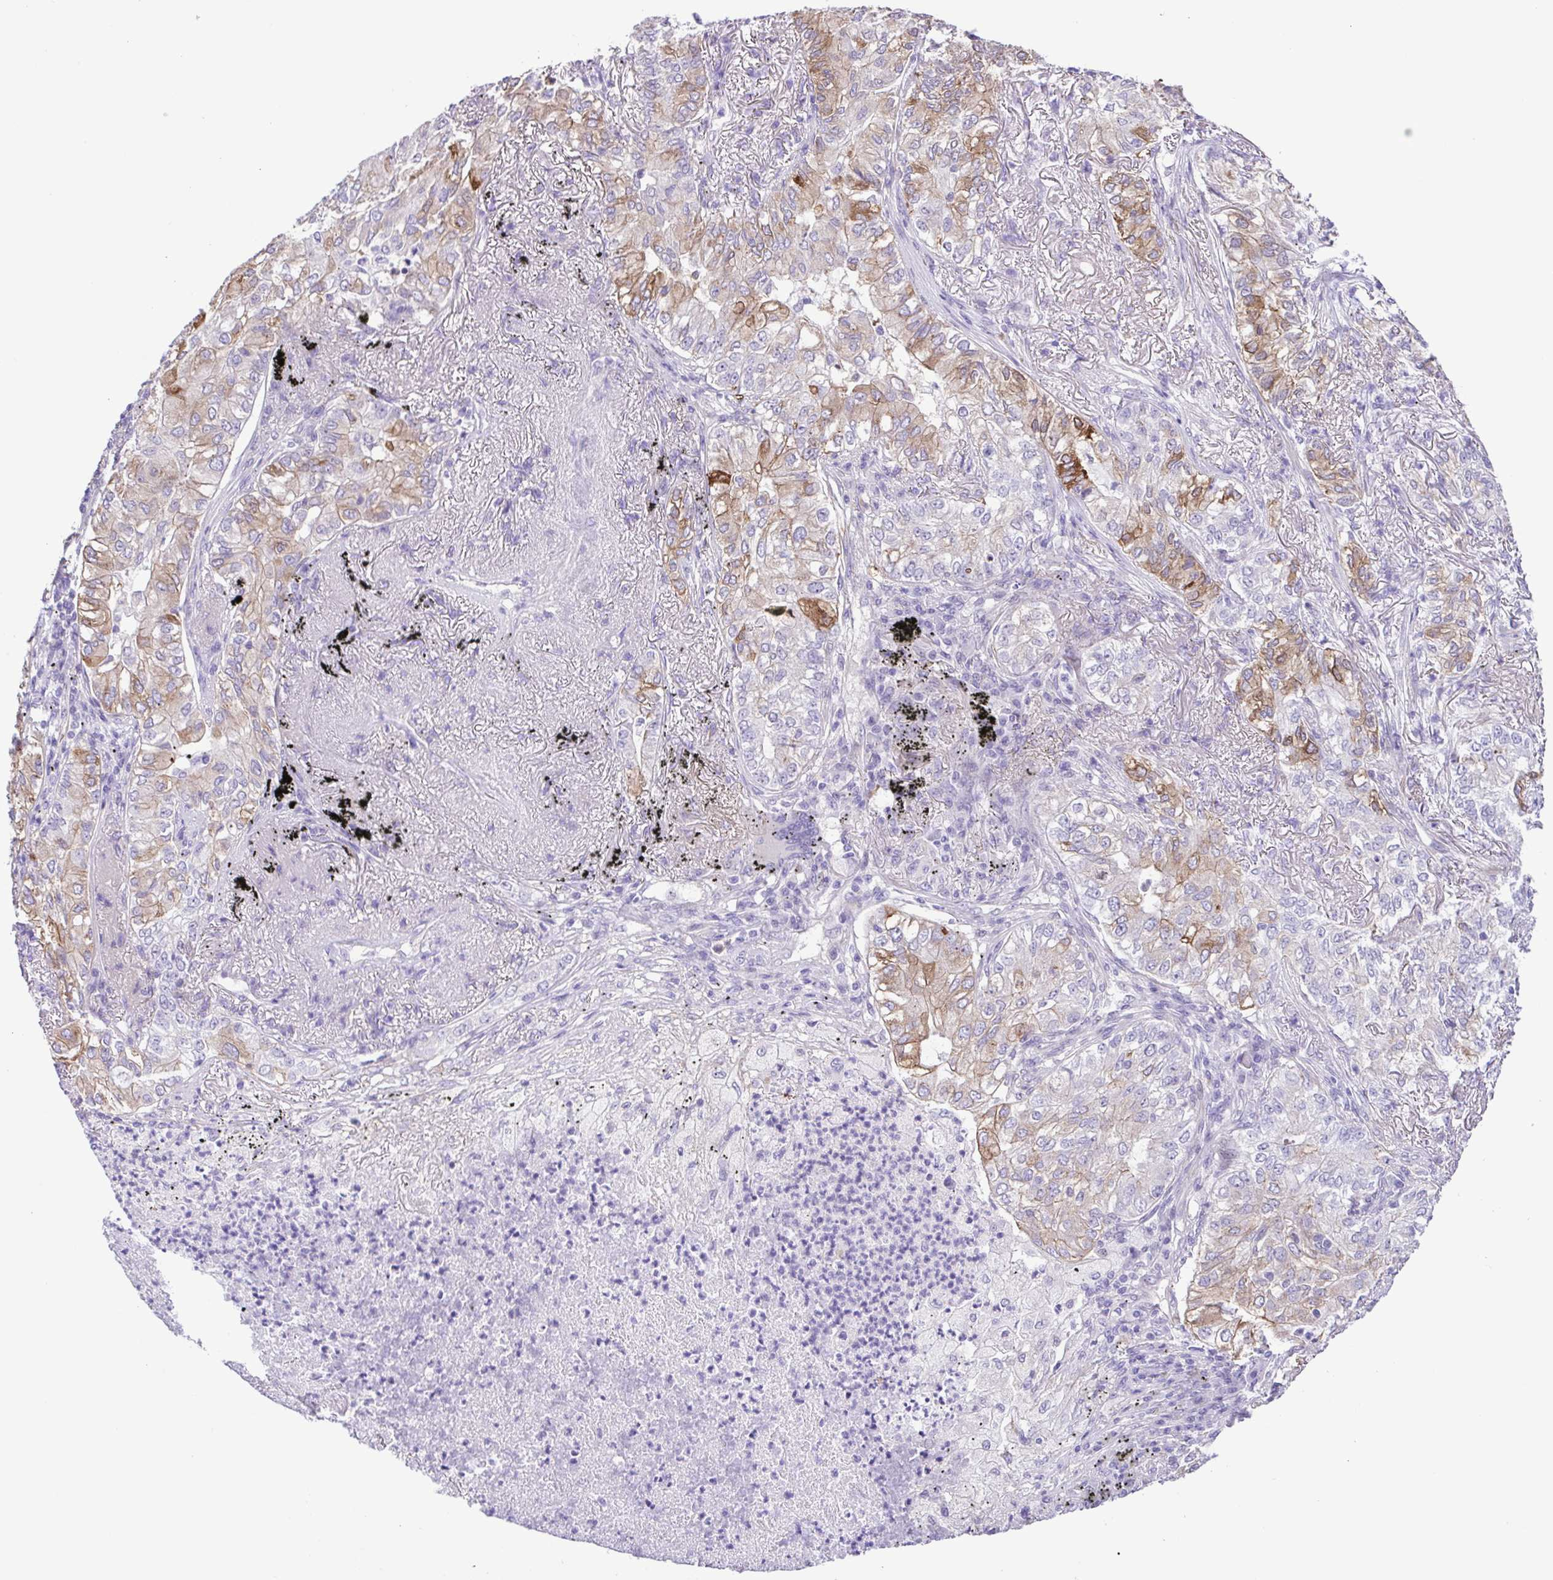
{"staining": {"intensity": "moderate", "quantity": "<25%", "location": "cytoplasmic/membranous"}, "tissue": "lung cancer", "cell_type": "Tumor cells", "image_type": "cancer", "snomed": [{"axis": "morphology", "description": "Adenocarcinoma, NOS"}, {"axis": "topography", "description": "Lung"}], "caption": "Immunohistochemical staining of lung cancer (adenocarcinoma) displays low levels of moderate cytoplasmic/membranous protein staining in approximately <25% of tumor cells. (brown staining indicates protein expression, while blue staining denotes nuclei).", "gene": "DCLK2", "patient": {"sex": "female", "age": 73}}